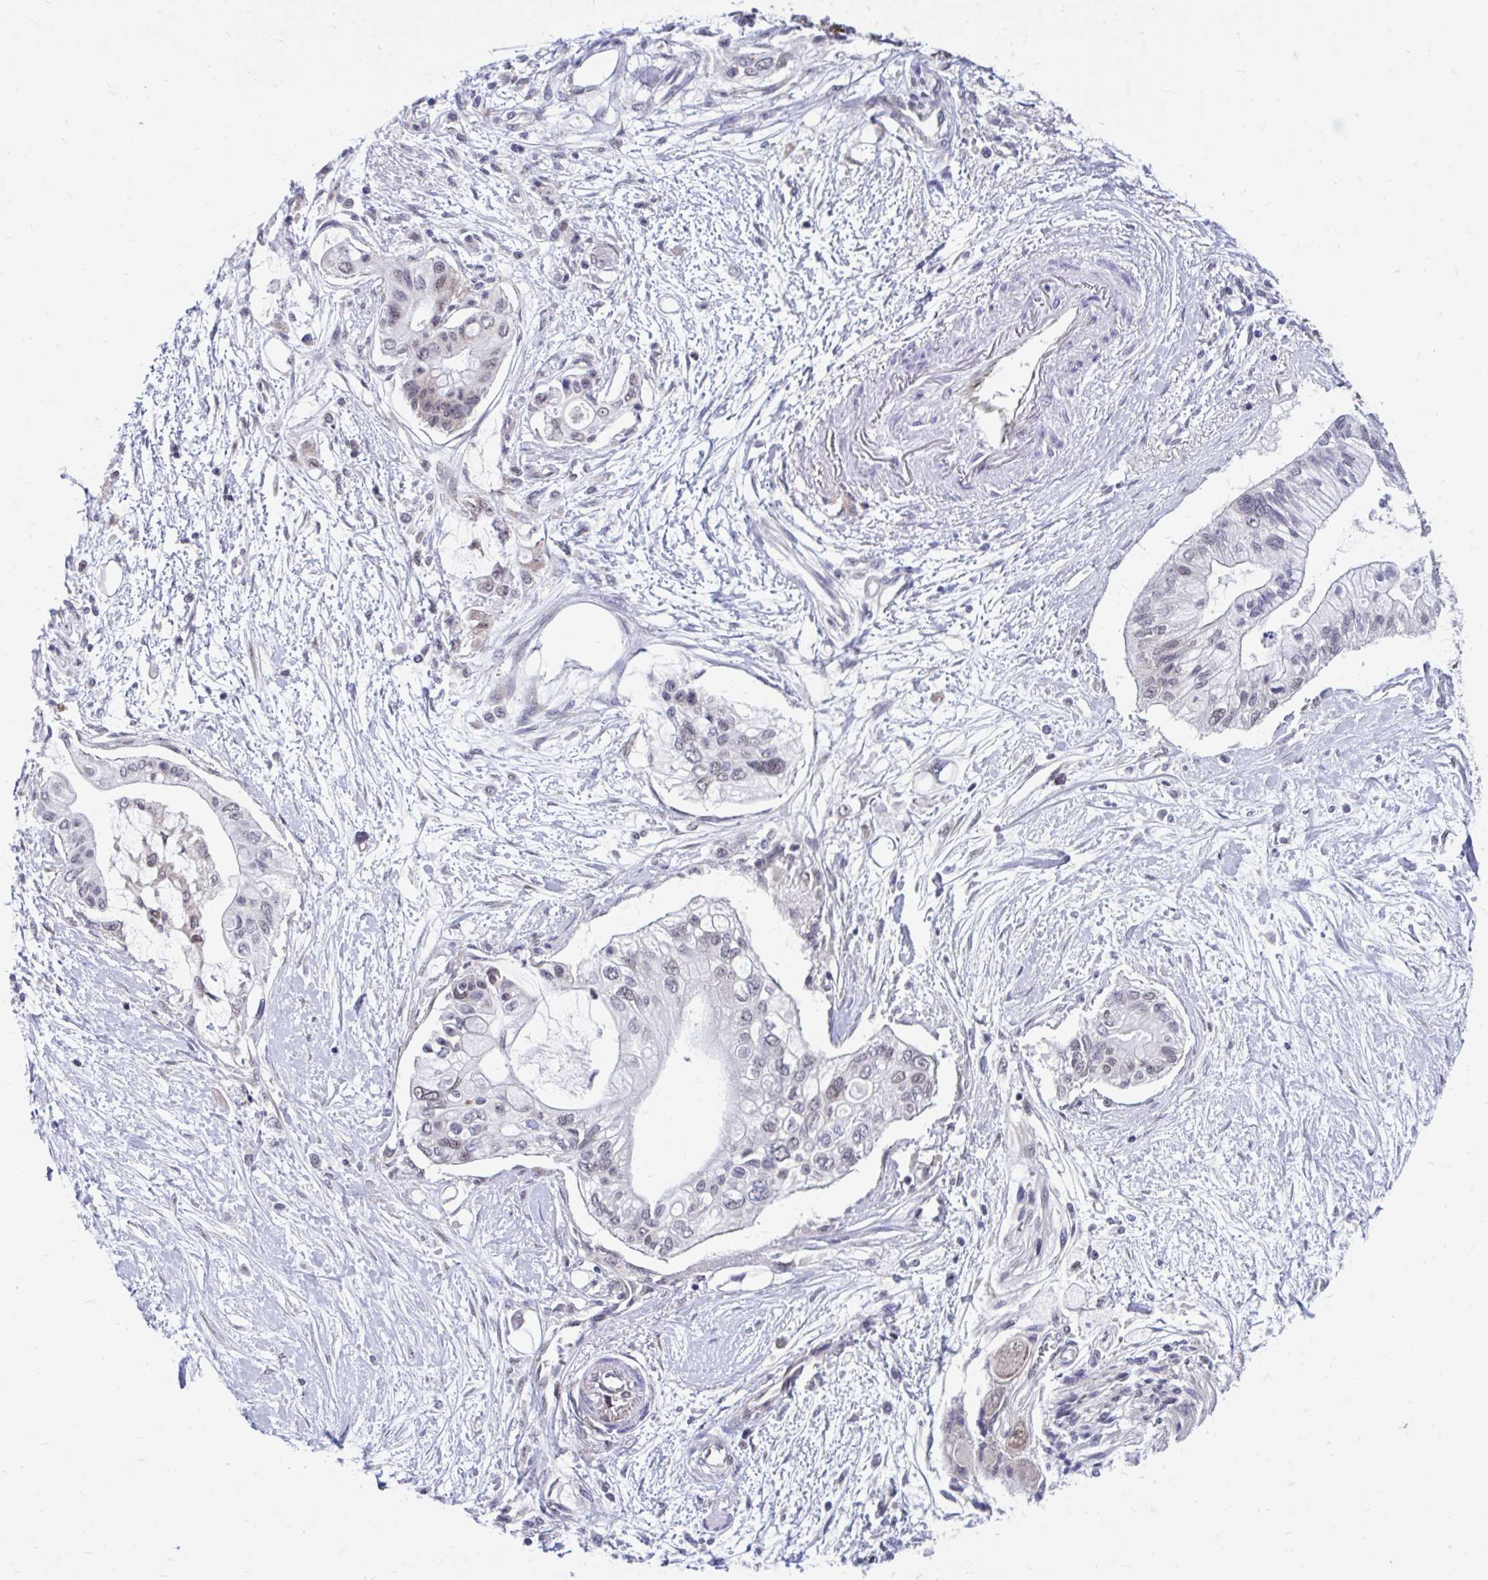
{"staining": {"intensity": "negative", "quantity": "none", "location": "none"}, "tissue": "pancreatic cancer", "cell_type": "Tumor cells", "image_type": "cancer", "snomed": [{"axis": "morphology", "description": "Adenocarcinoma, NOS"}, {"axis": "topography", "description": "Pancreas"}], "caption": "IHC histopathology image of neoplastic tissue: human adenocarcinoma (pancreatic) stained with DAB exhibits no significant protein staining in tumor cells.", "gene": "SELENON", "patient": {"sex": "female", "age": 77}}